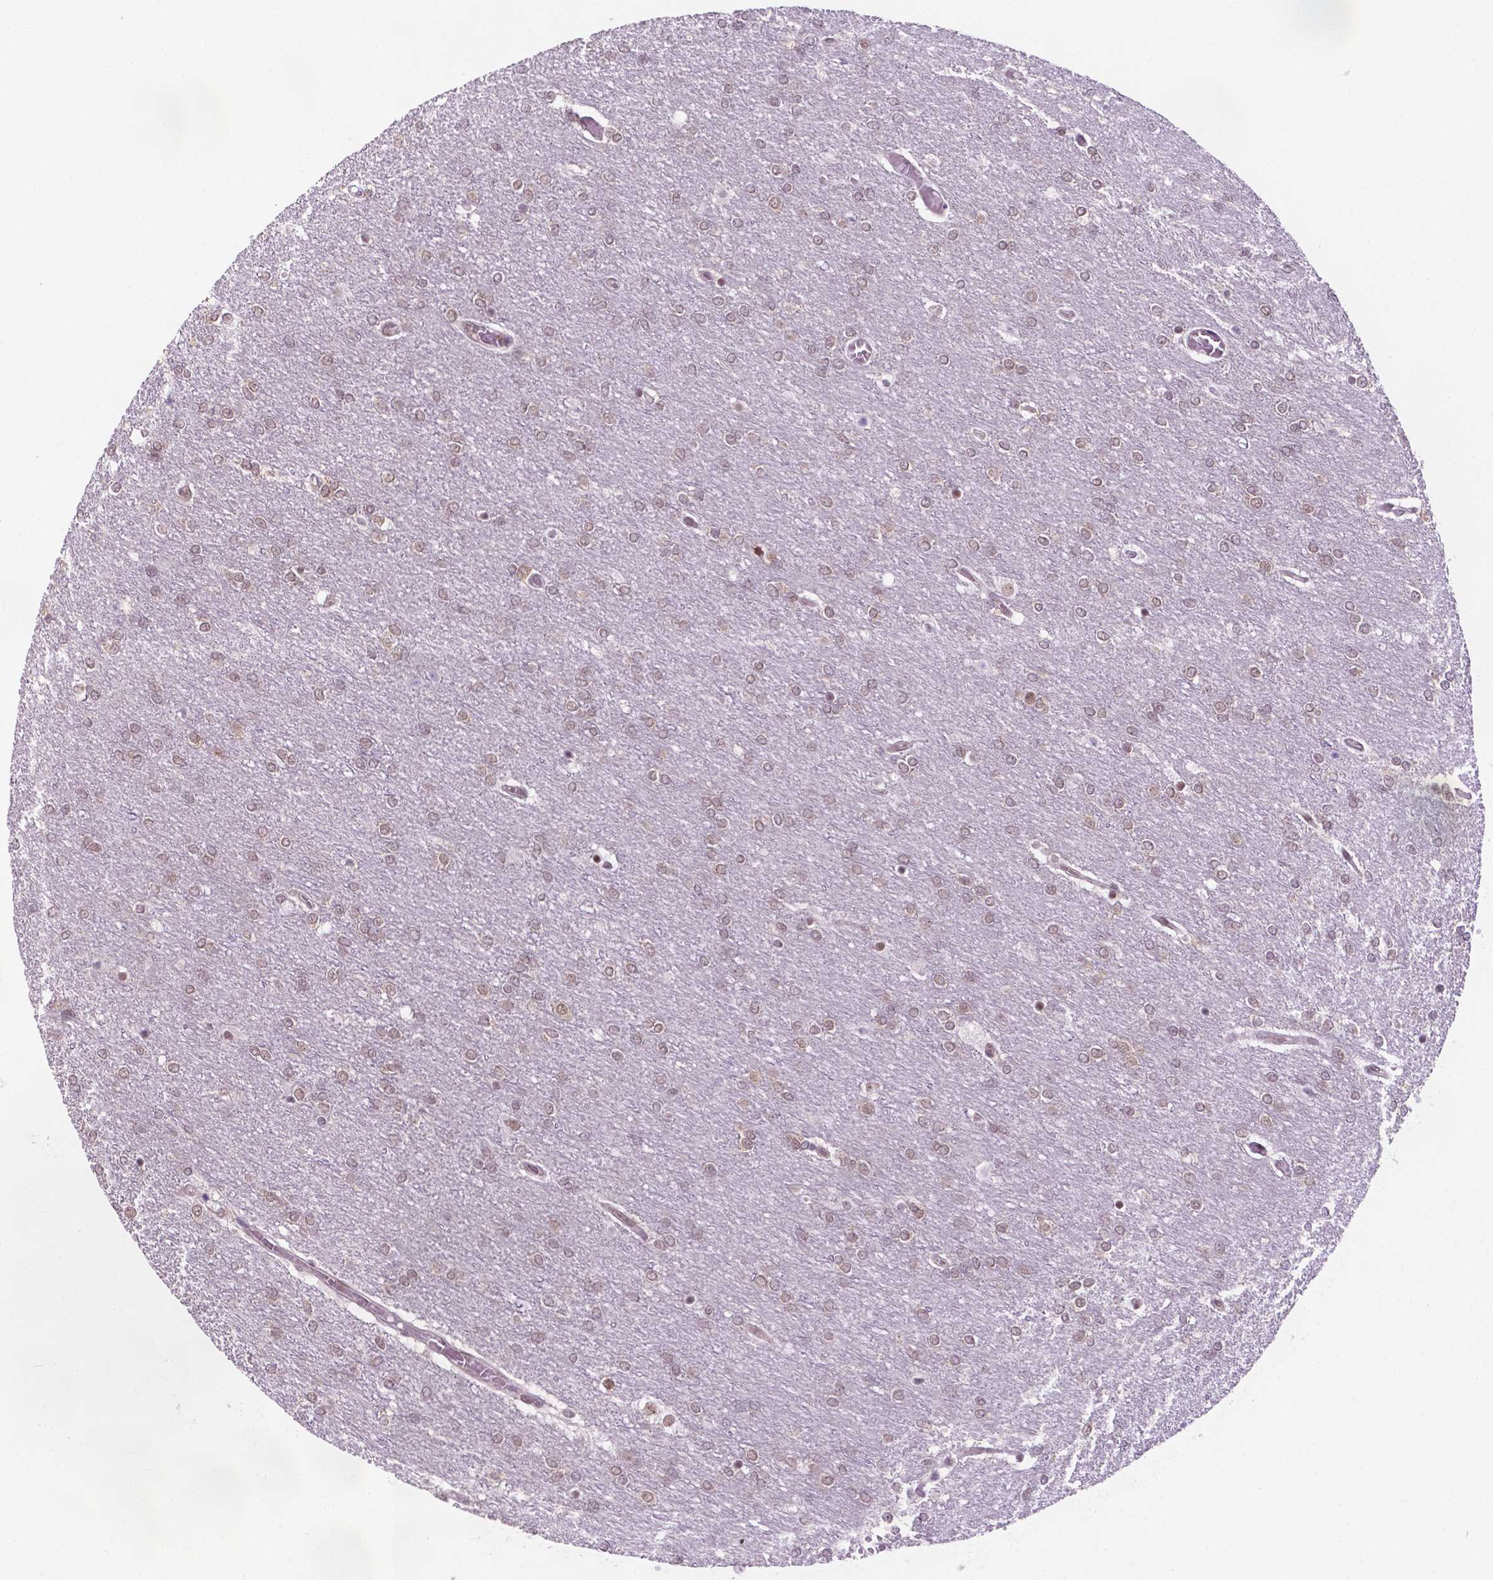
{"staining": {"intensity": "weak", "quantity": "25%-75%", "location": "nuclear"}, "tissue": "glioma", "cell_type": "Tumor cells", "image_type": "cancer", "snomed": [{"axis": "morphology", "description": "Glioma, malignant, High grade"}, {"axis": "topography", "description": "Brain"}], "caption": "A high-resolution histopathology image shows immunohistochemistry staining of glioma, which demonstrates weak nuclear expression in approximately 25%-75% of tumor cells.", "gene": "PER2", "patient": {"sex": "female", "age": 61}}